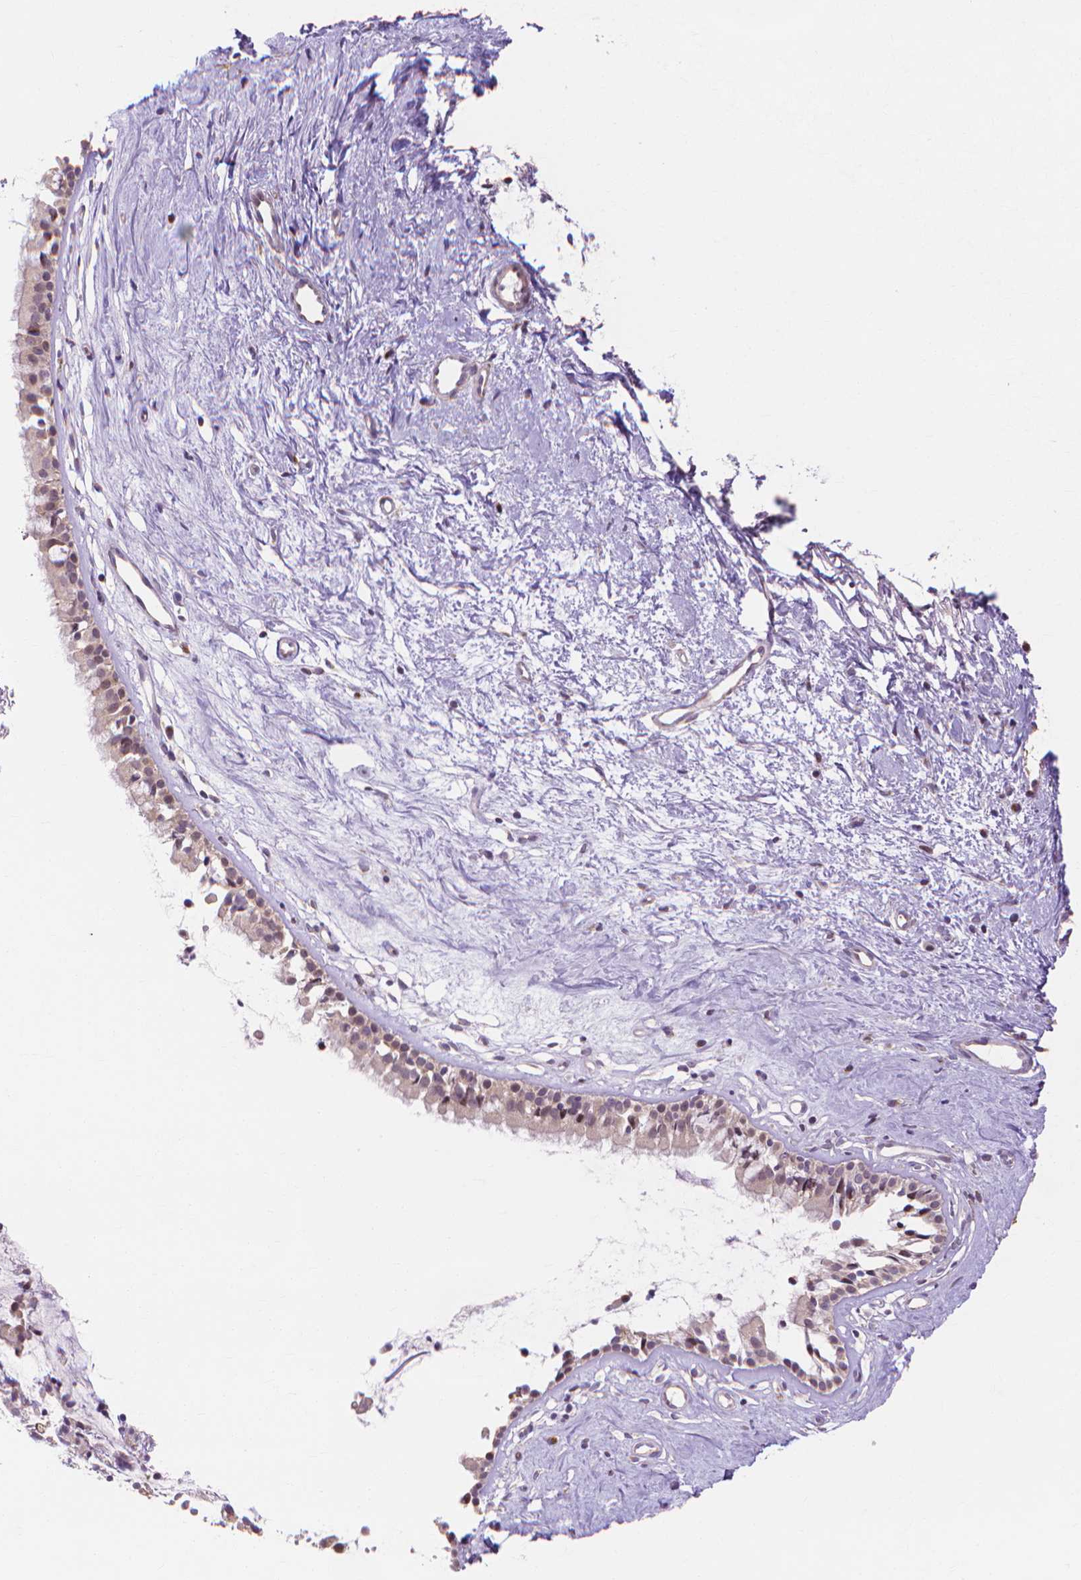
{"staining": {"intensity": "negative", "quantity": "none", "location": "none"}, "tissue": "nasopharynx", "cell_type": "Respiratory epithelial cells", "image_type": "normal", "snomed": [{"axis": "morphology", "description": "Normal tissue, NOS"}, {"axis": "topography", "description": "Nasopharynx"}], "caption": "Immunohistochemistry (IHC) image of normal nasopharynx: human nasopharynx stained with DAB (3,3'-diaminobenzidine) exhibits no significant protein expression in respiratory epithelial cells.", "gene": "PRDM13", "patient": {"sex": "female", "age": 52}}